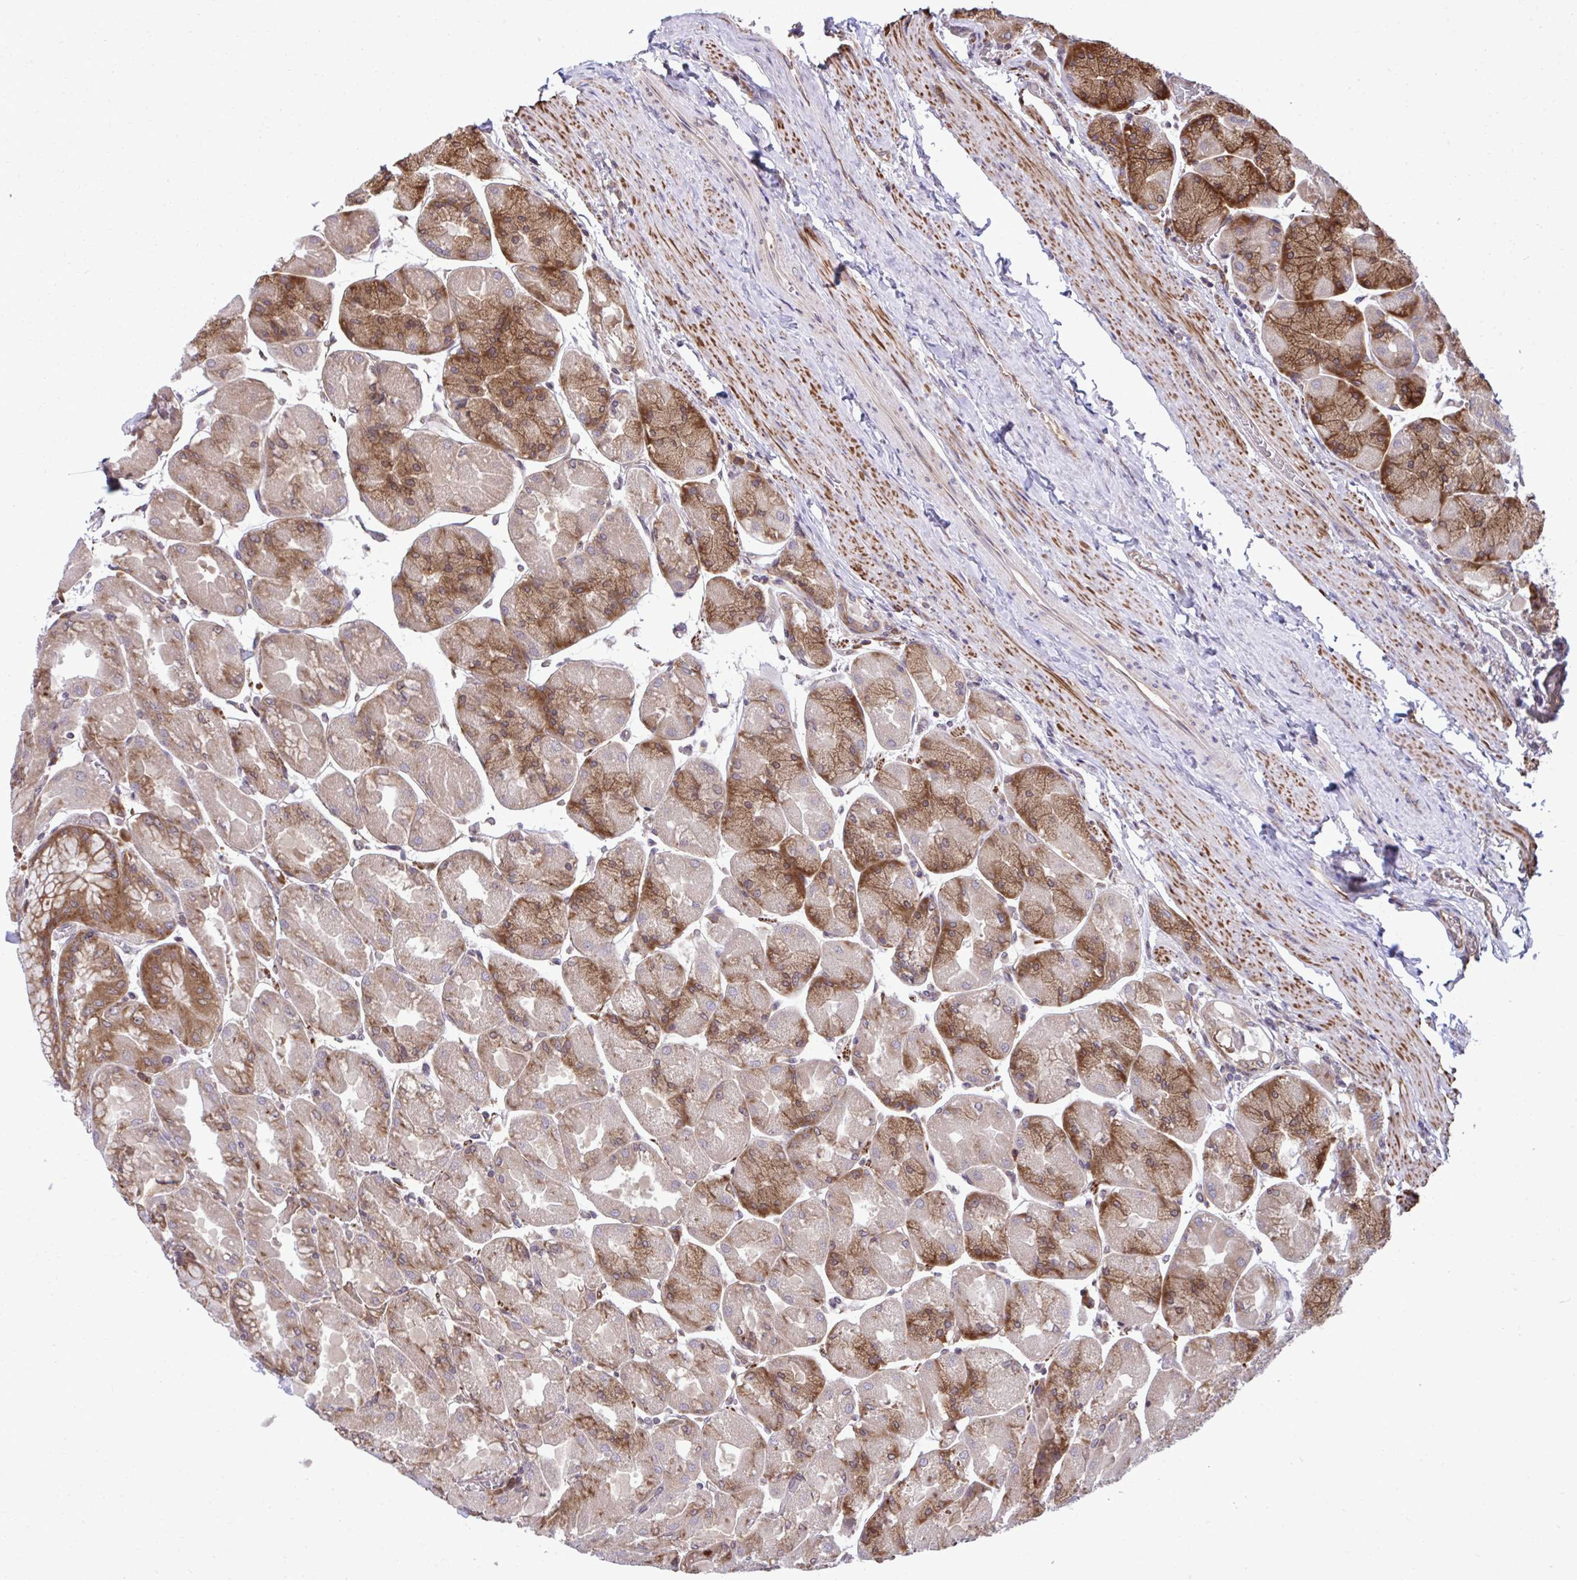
{"staining": {"intensity": "moderate", "quantity": ">75%", "location": "cytoplasmic/membranous,nuclear"}, "tissue": "stomach", "cell_type": "Glandular cells", "image_type": "normal", "snomed": [{"axis": "morphology", "description": "Normal tissue, NOS"}, {"axis": "topography", "description": "Stomach"}], "caption": "Immunohistochemical staining of unremarkable human stomach demonstrates medium levels of moderate cytoplasmic/membranous,nuclear staining in approximately >75% of glandular cells.", "gene": "RPS15", "patient": {"sex": "female", "age": 61}}